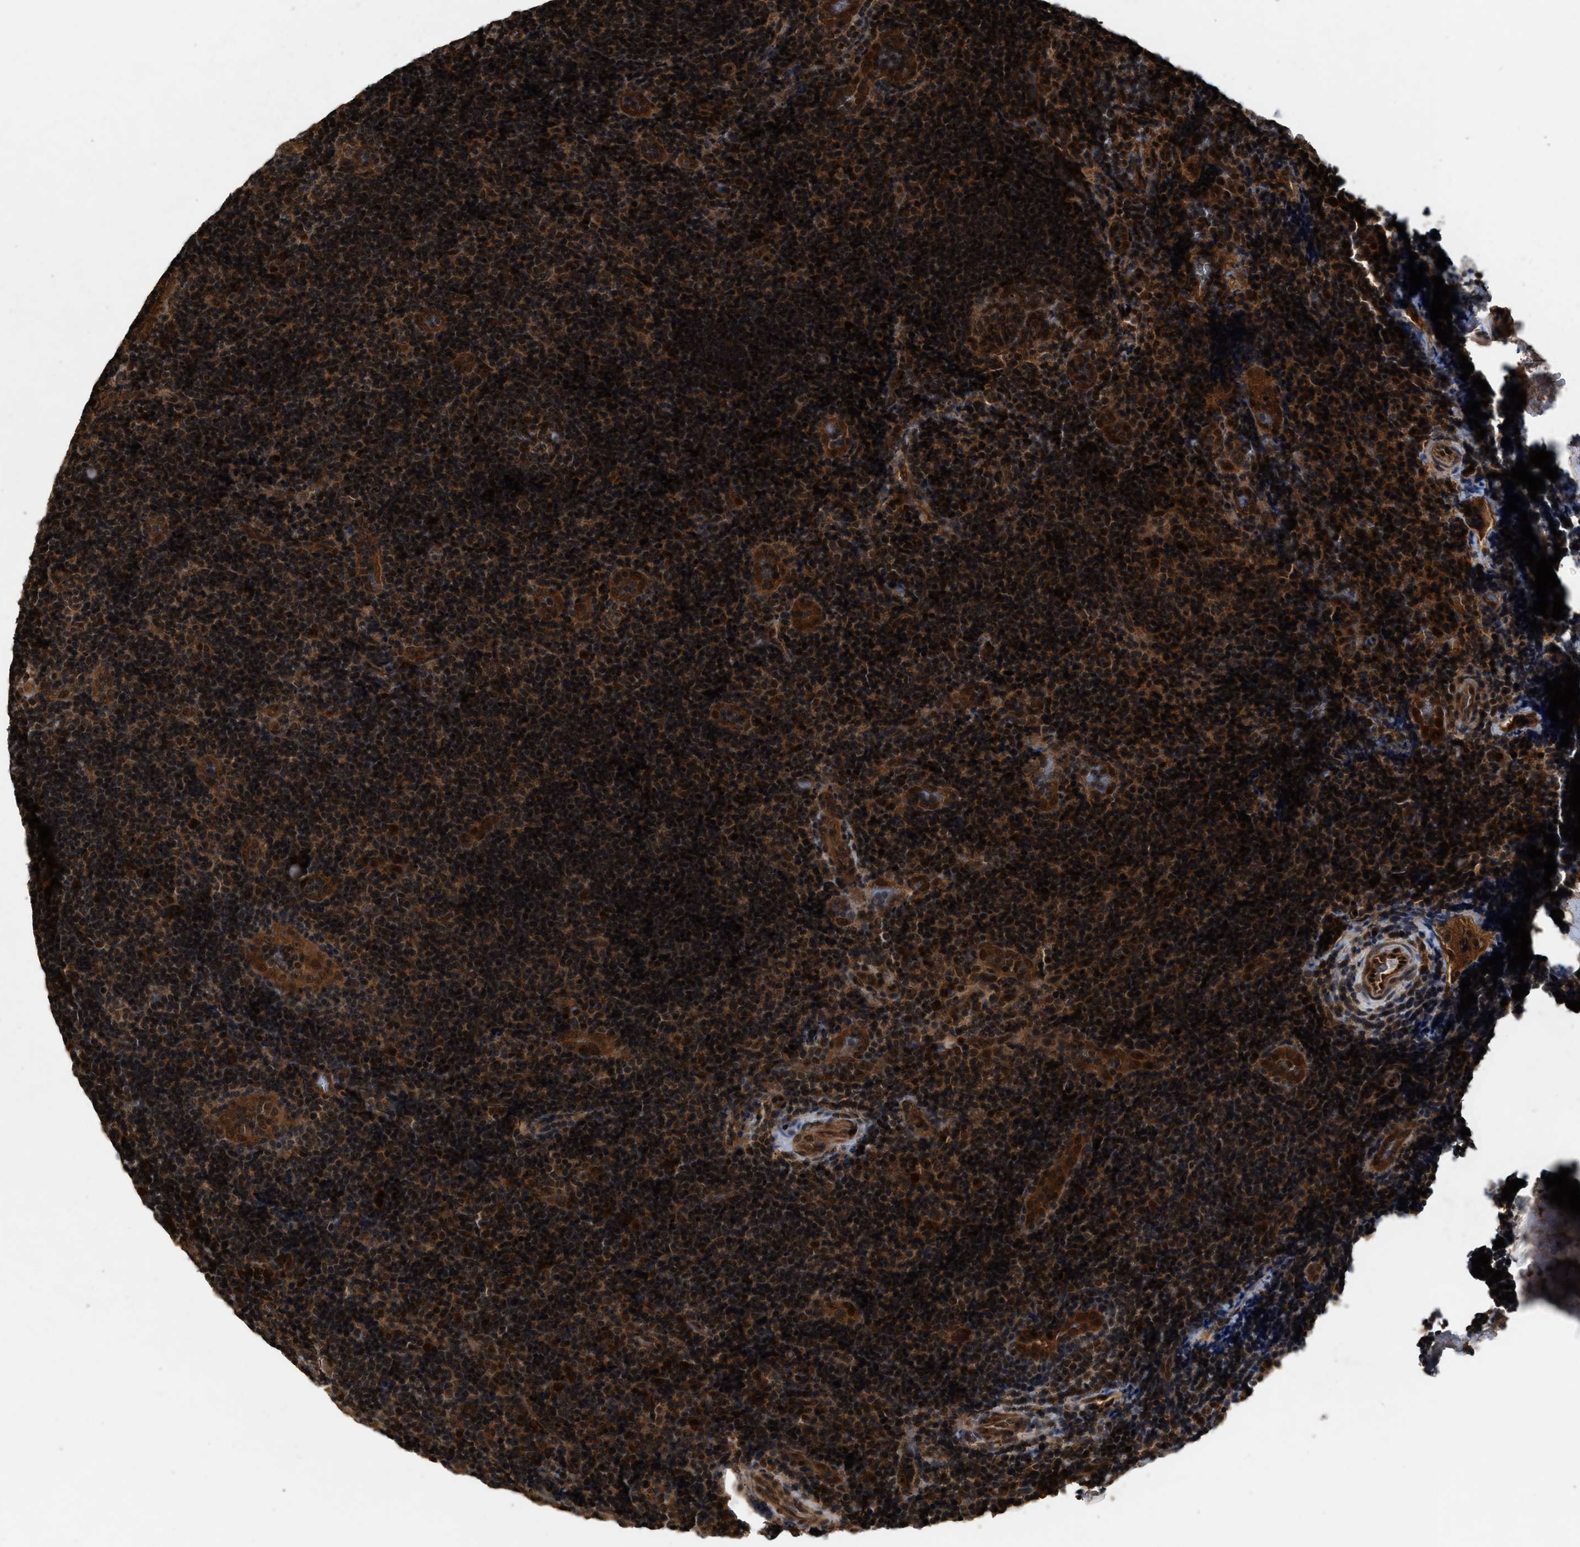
{"staining": {"intensity": "moderate", "quantity": "25%-75%", "location": "cytoplasmic/membranous,nuclear"}, "tissue": "lymphoma", "cell_type": "Tumor cells", "image_type": "cancer", "snomed": [{"axis": "morphology", "description": "Malignant lymphoma, non-Hodgkin's type, High grade"}, {"axis": "topography", "description": "Tonsil"}], "caption": "Protein expression analysis of human lymphoma reveals moderate cytoplasmic/membranous and nuclear expression in approximately 25%-75% of tumor cells.", "gene": "RUSC2", "patient": {"sex": "female", "age": 36}}